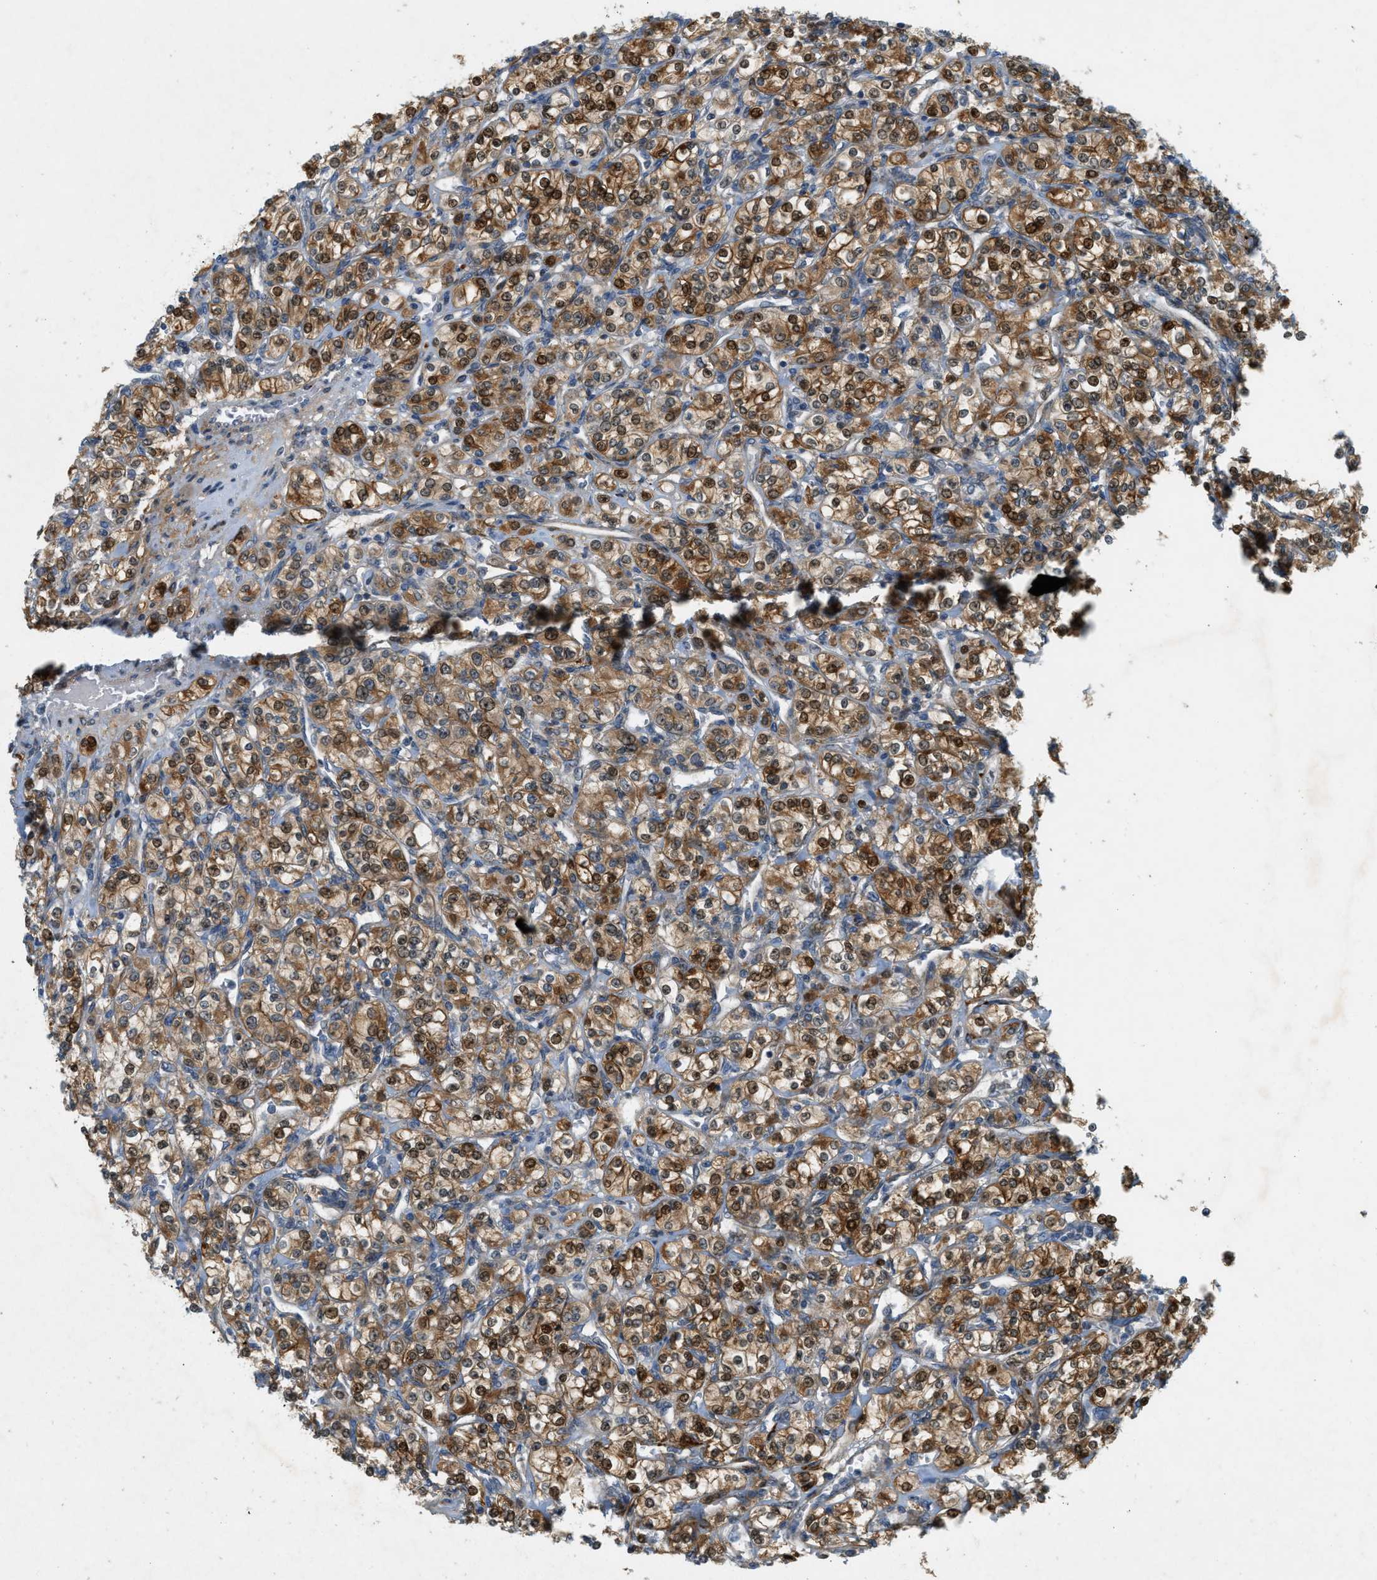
{"staining": {"intensity": "moderate", "quantity": ">75%", "location": "cytoplasmic/membranous,nuclear"}, "tissue": "renal cancer", "cell_type": "Tumor cells", "image_type": "cancer", "snomed": [{"axis": "morphology", "description": "Adenocarcinoma, NOS"}, {"axis": "topography", "description": "Kidney"}], "caption": "A medium amount of moderate cytoplasmic/membranous and nuclear positivity is appreciated in about >75% of tumor cells in adenocarcinoma (renal) tissue. The staining was performed using DAB, with brown indicating positive protein expression. Nuclei are stained blue with hematoxylin.", "gene": "PDCL3", "patient": {"sex": "male", "age": 77}}